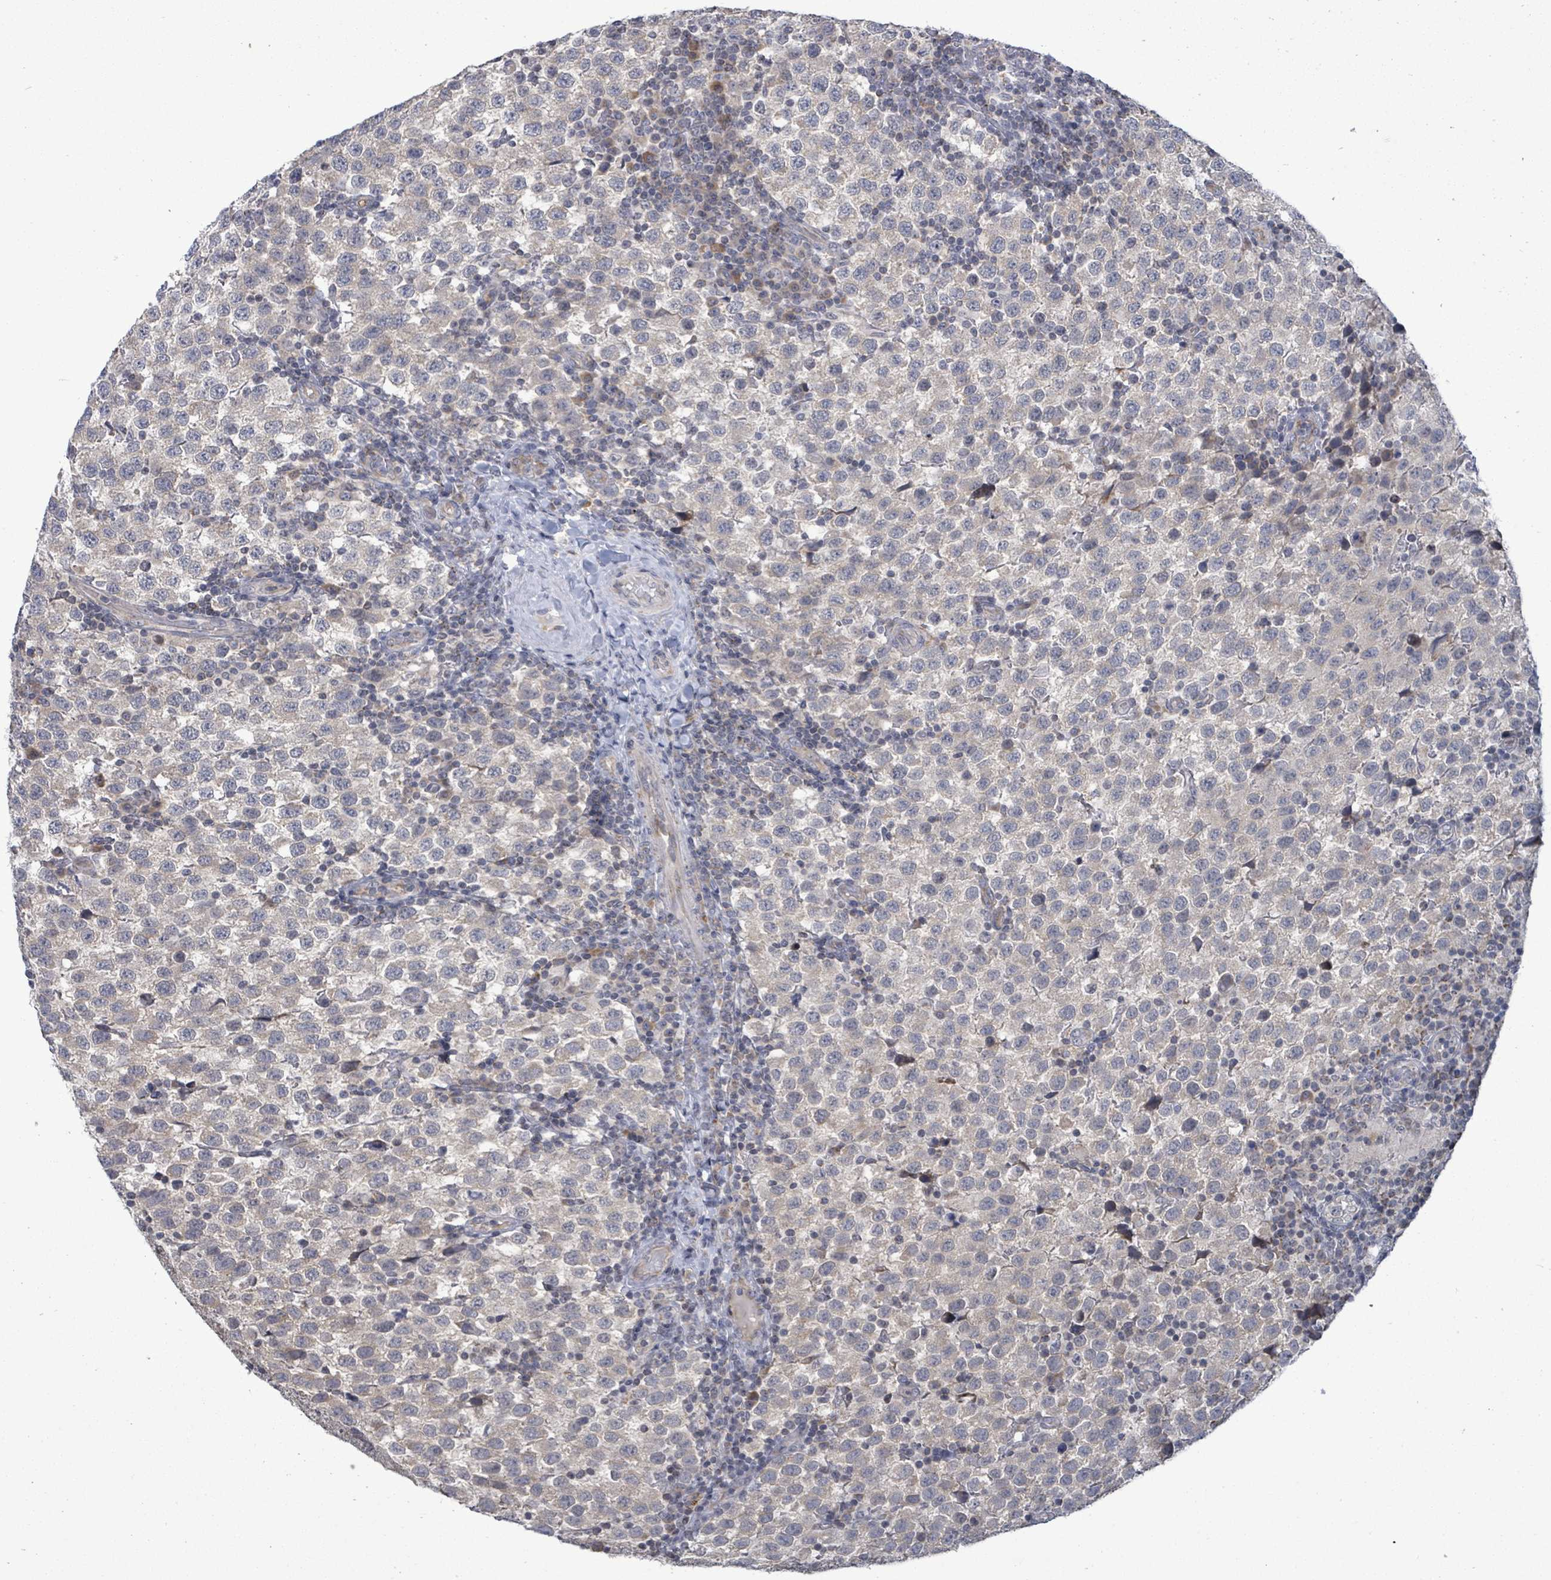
{"staining": {"intensity": "negative", "quantity": "none", "location": "none"}, "tissue": "testis cancer", "cell_type": "Tumor cells", "image_type": "cancer", "snomed": [{"axis": "morphology", "description": "Seminoma, NOS"}, {"axis": "topography", "description": "Testis"}], "caption": "A photomicrograph of human testis cancer (seminoma) is negative for staining in tumor cells.", "gene": "COQ10B", "patient": {"sex": "male", "age": 34}}